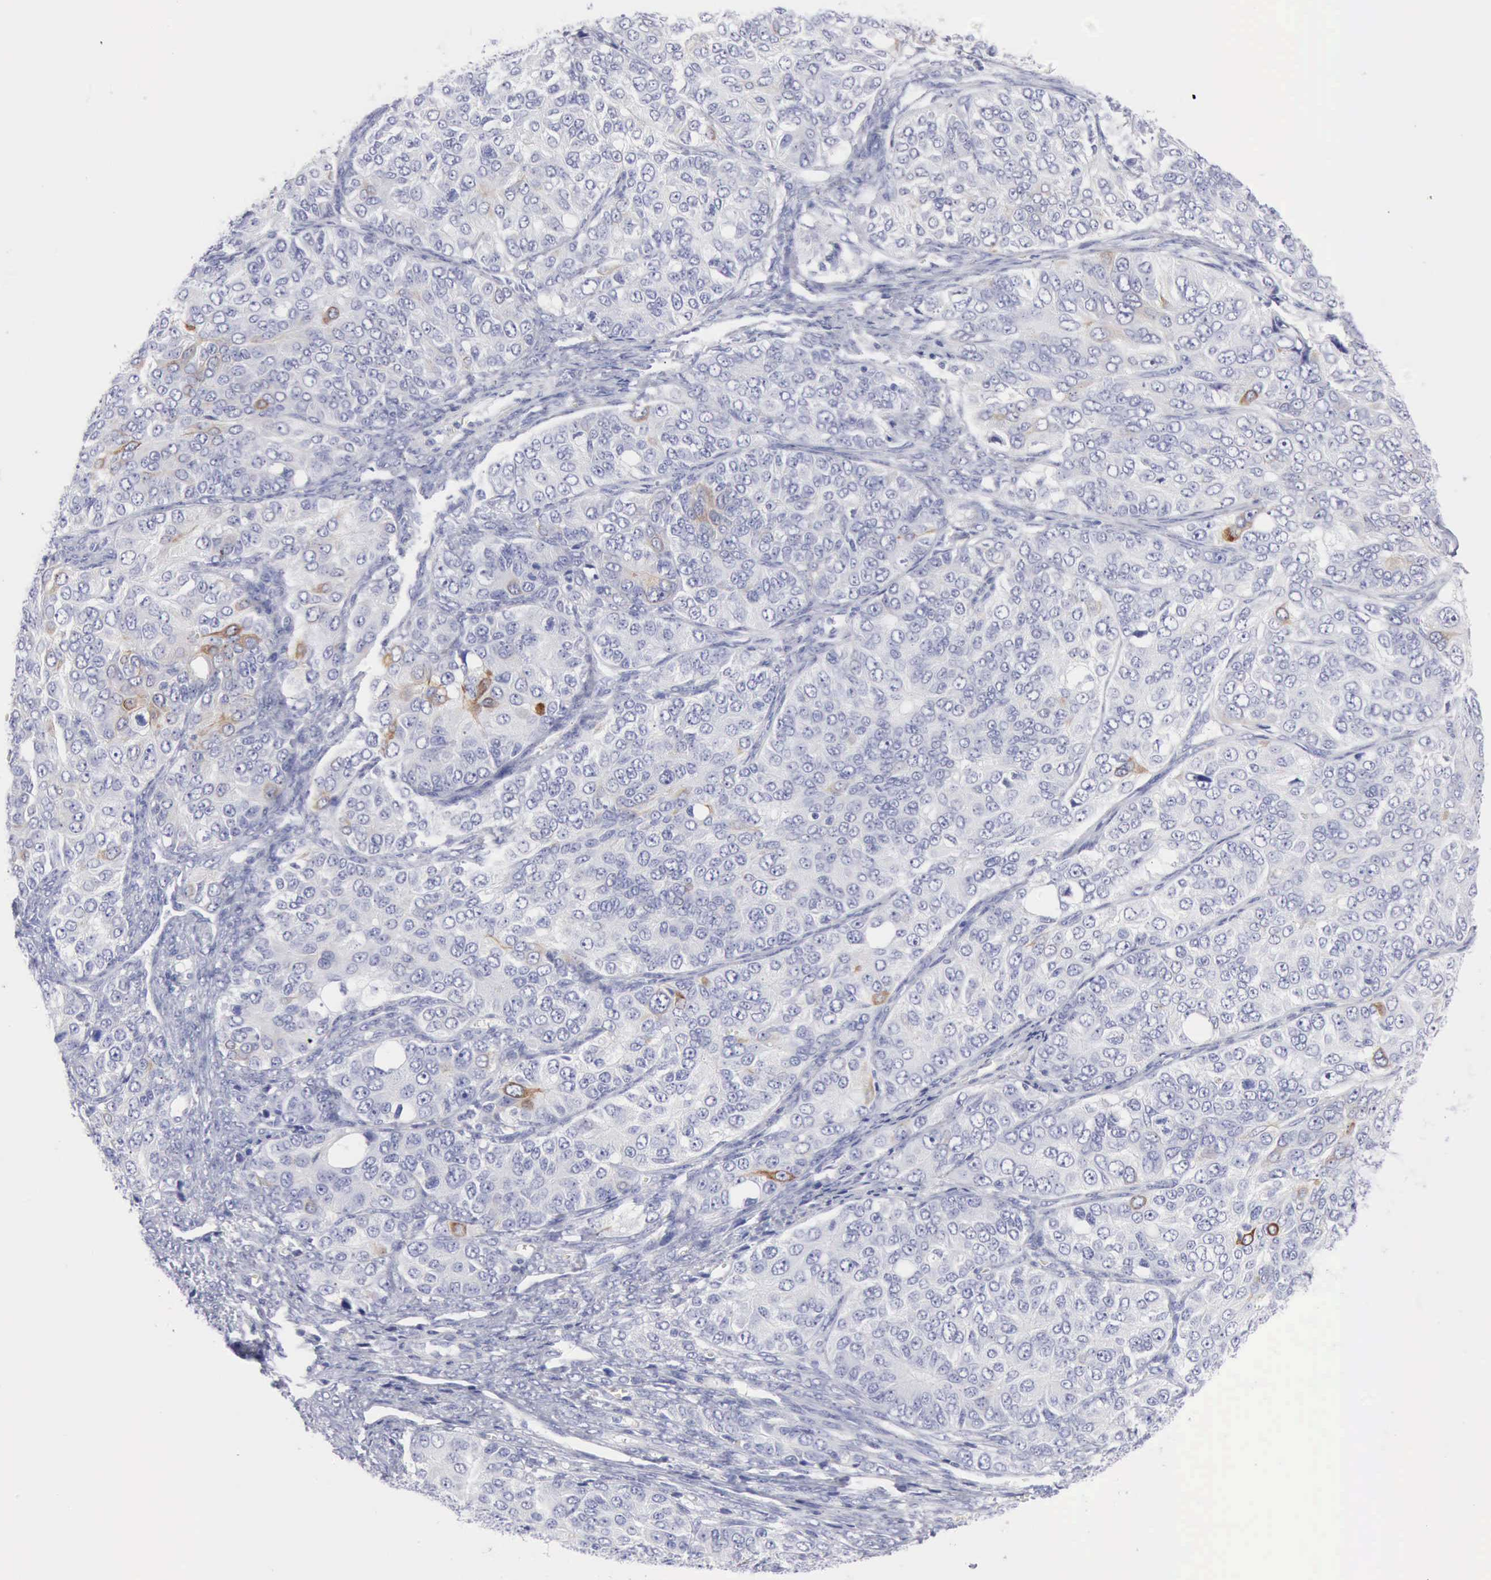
{"staining": {"intensity": "negative", "quantity": "none", "location": "none"}, "tissue": "ovarian cancer", "cell_type": "Tumor cells", "image_type": "cancer", "snomed": [{"axis": "morphology", "description": "Carcinoma, endometroid"}, {"axis": "topography", "description": "Ovary"}], "caption": "Tumor cells are negative for brown protein staining in ovarian cancer.", "gene": "KRT5", "patient": {"sex": "female", "age": 51}}